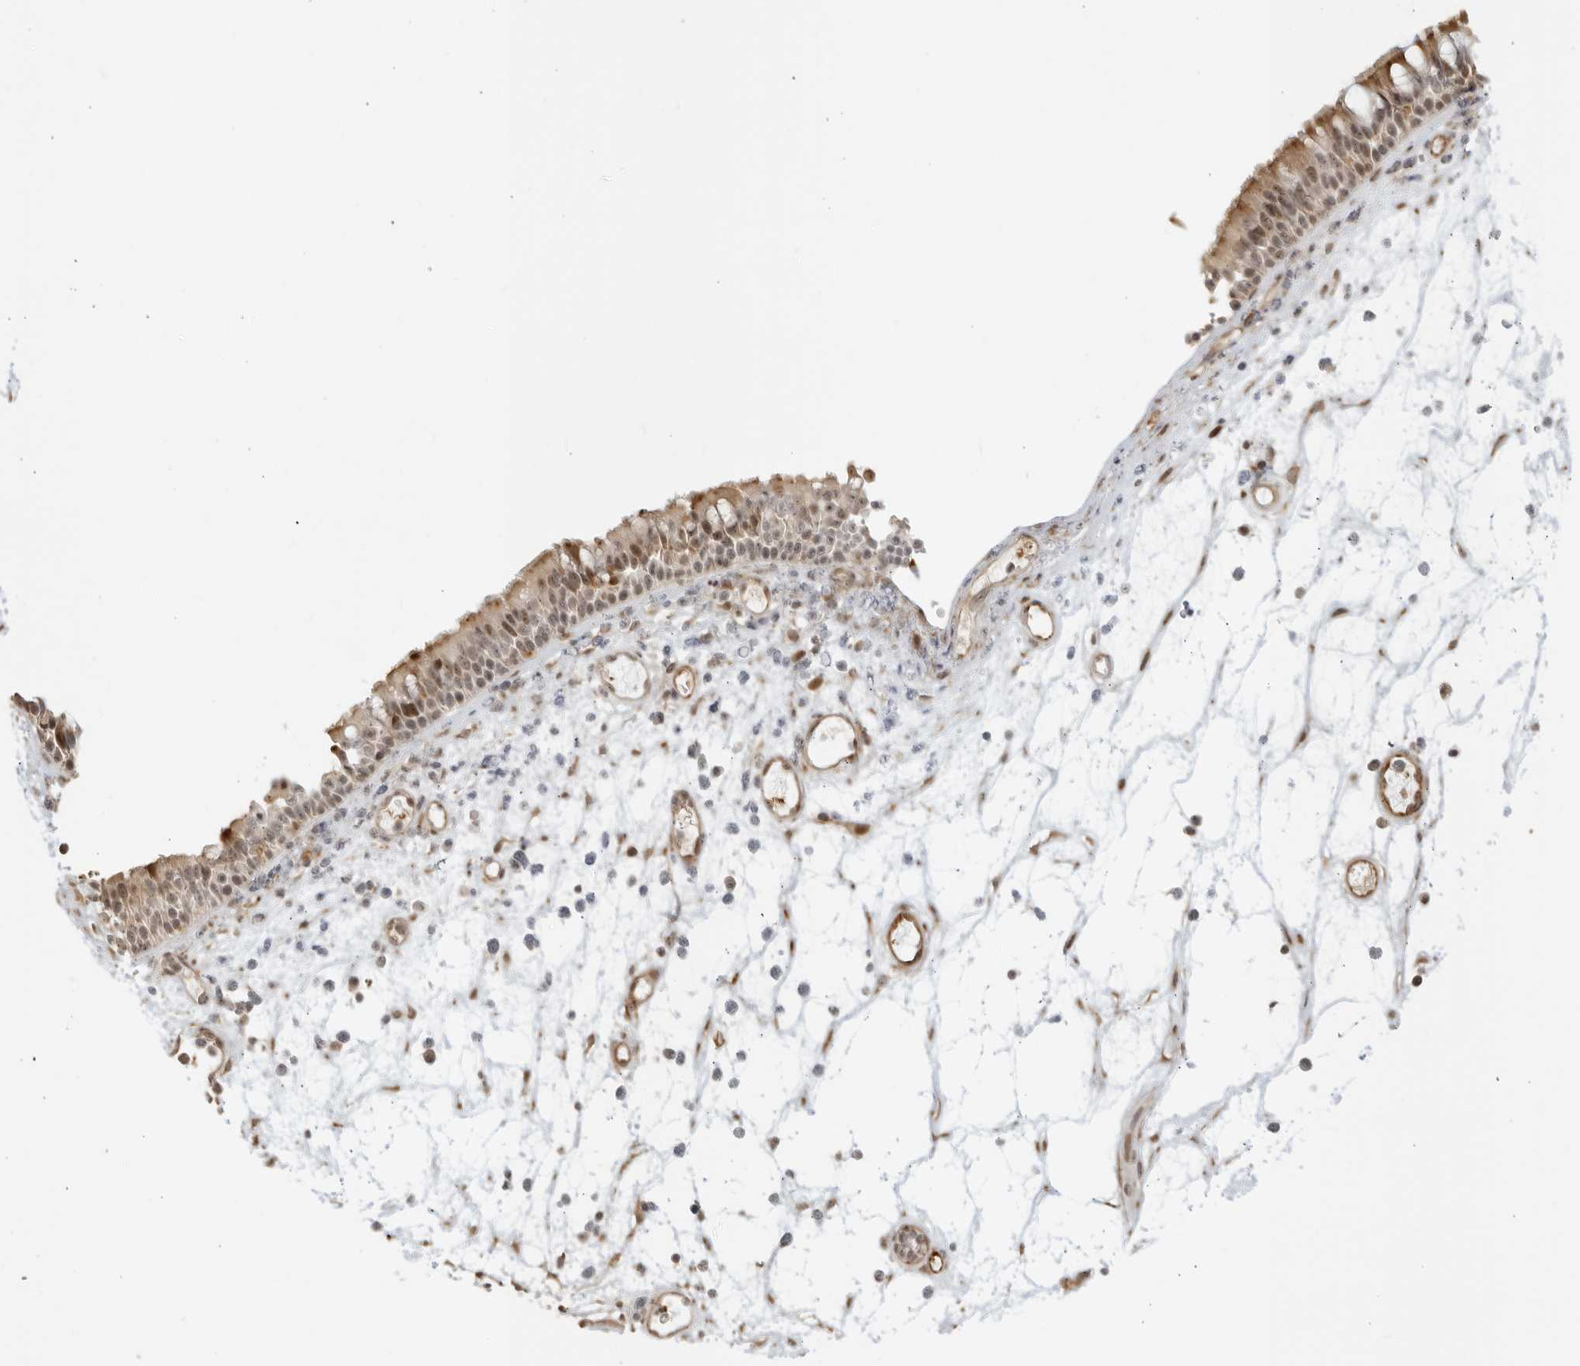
{"staining": {"intensity": "weak", "quantity": "25%-75%", "location": "cytoplasmic/membranous,nuclear"}, "tissue": "nasopharynx", "cell_type": "Respiratory epithelial cells", "image_type": "normal", "snomed": [{"axis": "morphology", "description": "Normal tissue, NOS"}, {"axis": "morphology", "description": "Inflammation, NOS"}, {"axis": "morphology", "description": "Malignant melanoma, Metastatic site"}, {"axis": "topography", "description": "Nasopharynx"}], "caption": "Protein staining by immunohistochemistry (IHC) shows weak cytoplasmic/membranous,nuclear expression in approximately 25%-75% of respiratory epithelial cells in benign nasopharynx. (DAB (3,3'-diaminobenzidine) = brown stain, brightfield microscopy at high magnification).", "gene": "TCF21", "patient": {"sex": "male", "age": 70}}